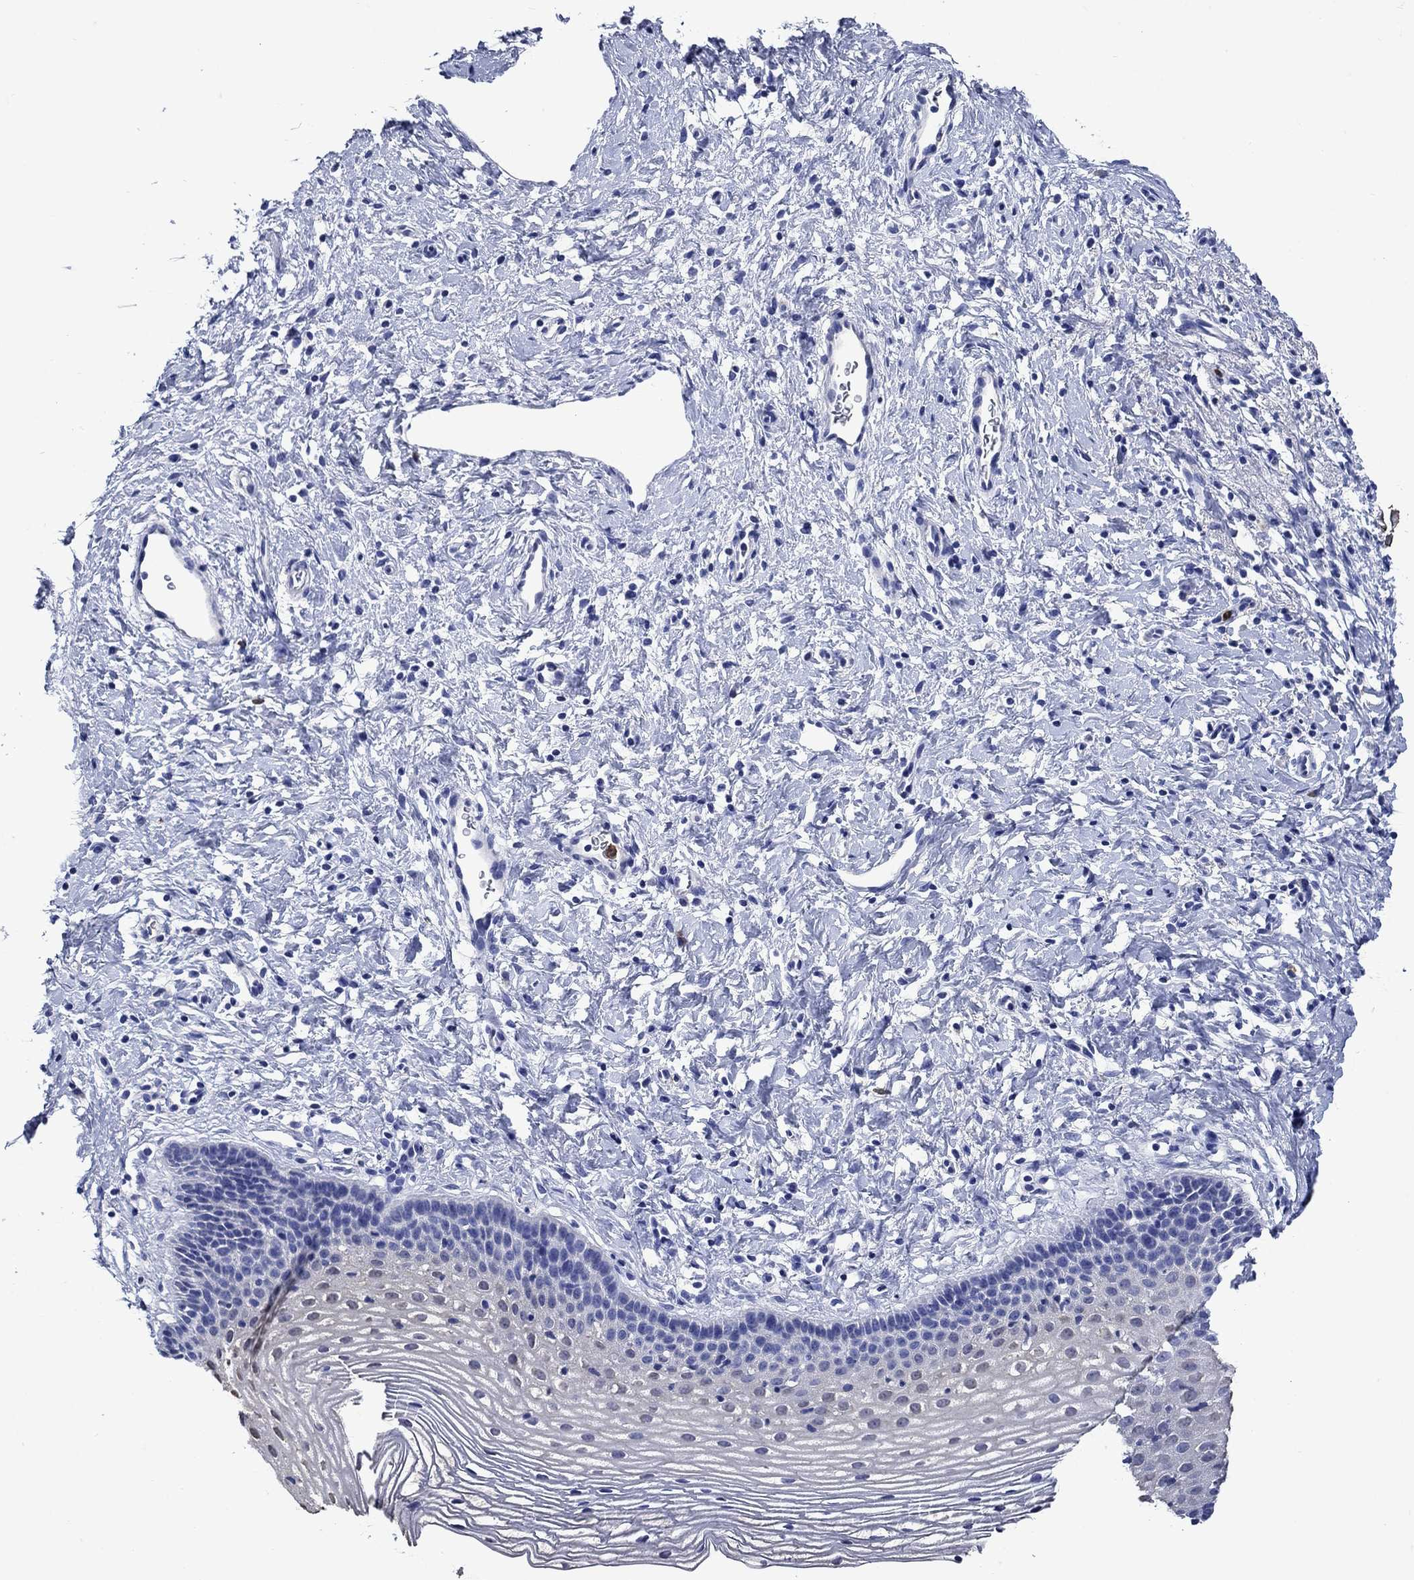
{"staining": {"intensity": "negative", "quantity": "none", "location": "none"}, "tissue": "cervix", "cell_type": "Glandular cells", "image_type": "normal", "snomed": [{"axis": "morphology", "description": "Normal tissue, NOS"}, {"axis": "topography", "description": "Cervix"}], "caption": "DAB (3,3'-diaminobenzidine) immunohistochemical staining of normal human cervix exhibits no significant expression in glandular cells.", "gene": "TFR2", "patient": {"sex": "female", "age": 39}}